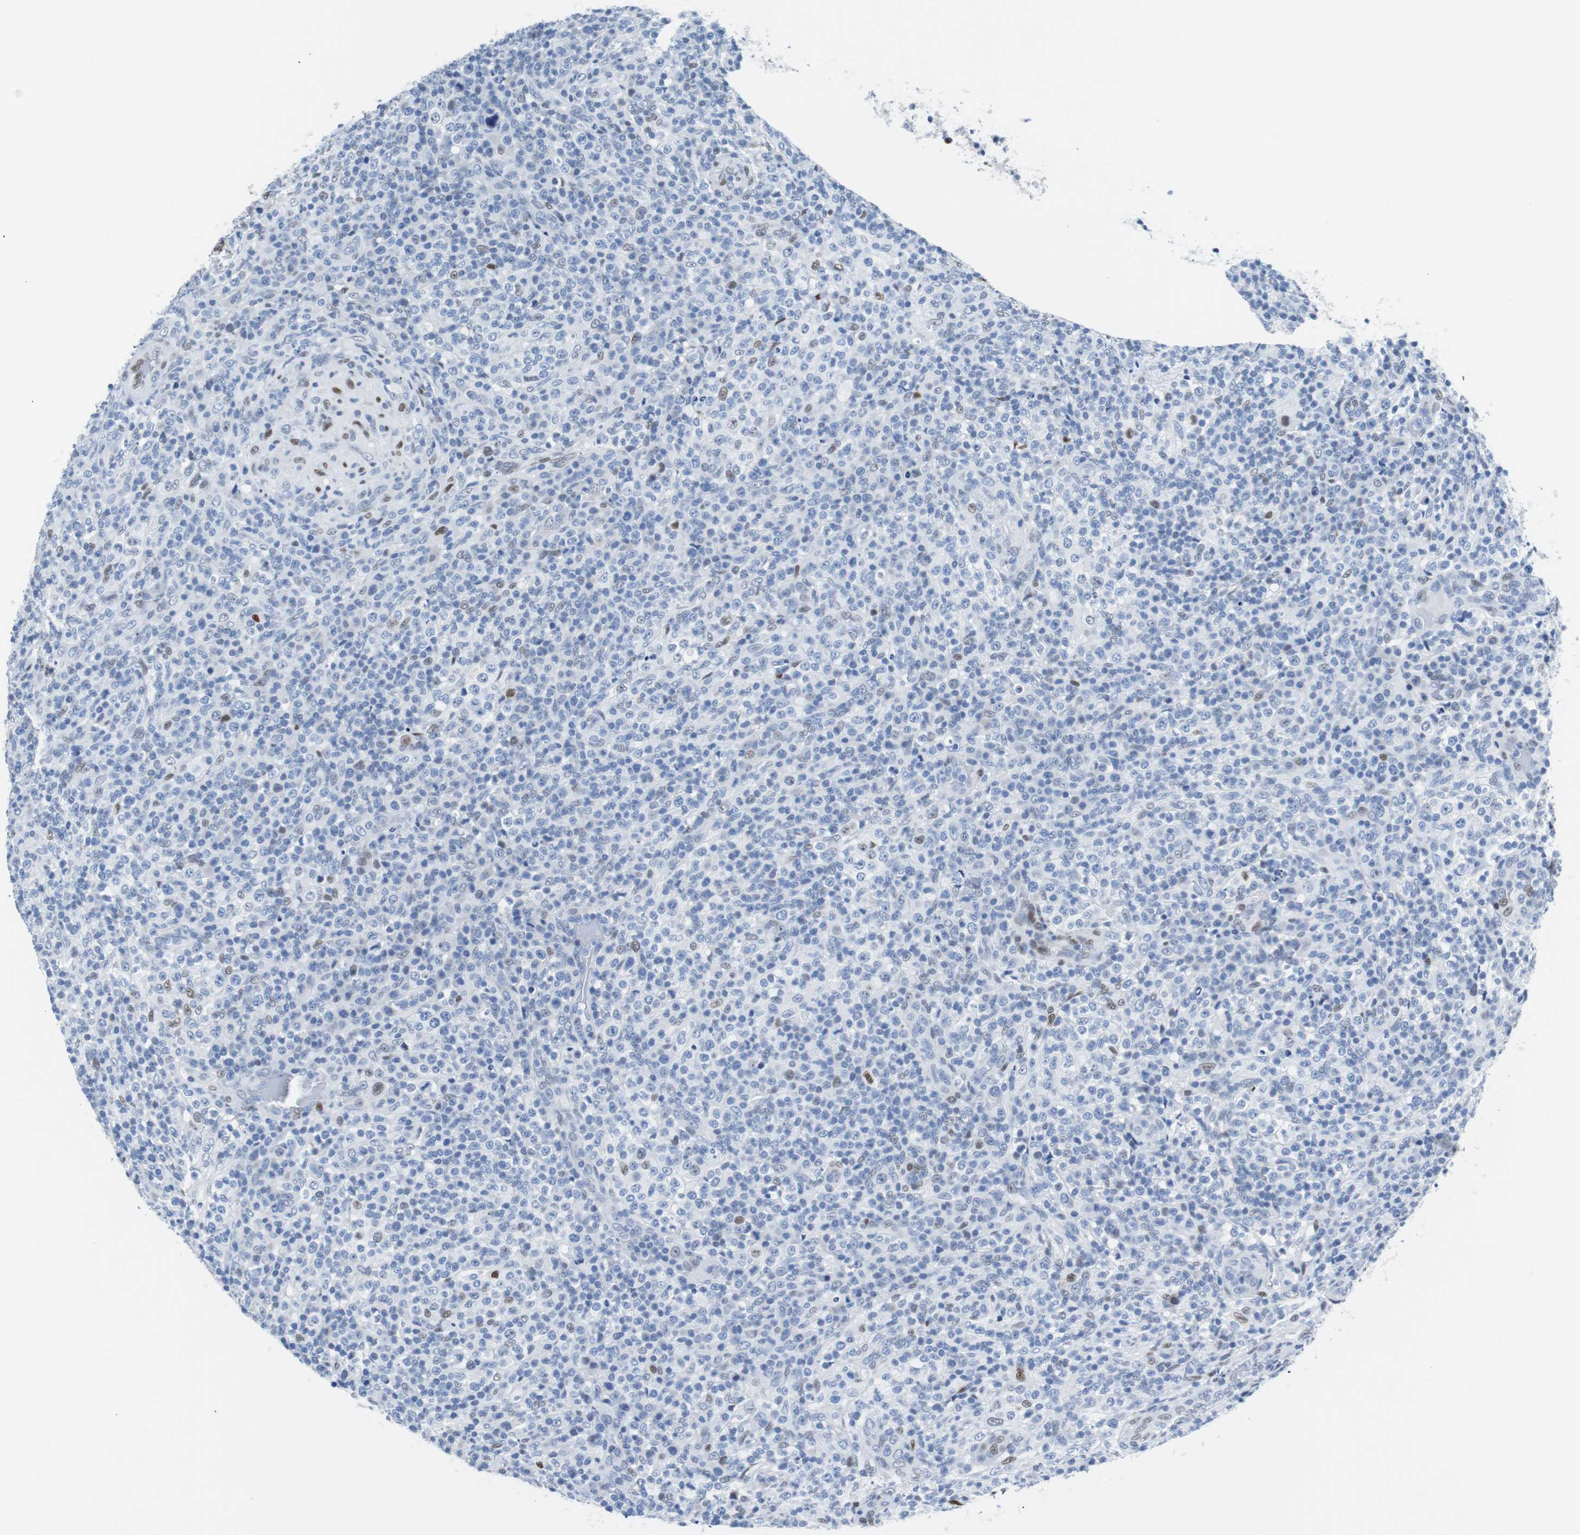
{"staining": {"intensity": "weak", "quantity": "<25%", "location": "nuclear"}, "tissue": "lymphoma", "cell_type": "Tumor cells", "image_type": "cancer", "snomed": [{"axis": "morphology", "description": "Malignant lymphoma, non-Hodgkin's type, High grade"}, {"axis": "topography", "description": "Lymph node"}], "caption": "A high-resolution photomicrograph shows immunohistochemistry (IHC) staining of lymphoma, which displays no significant positivity in tumor cells.", "gene": "JUN", "patient": {"sex": "female", "age": 76}}